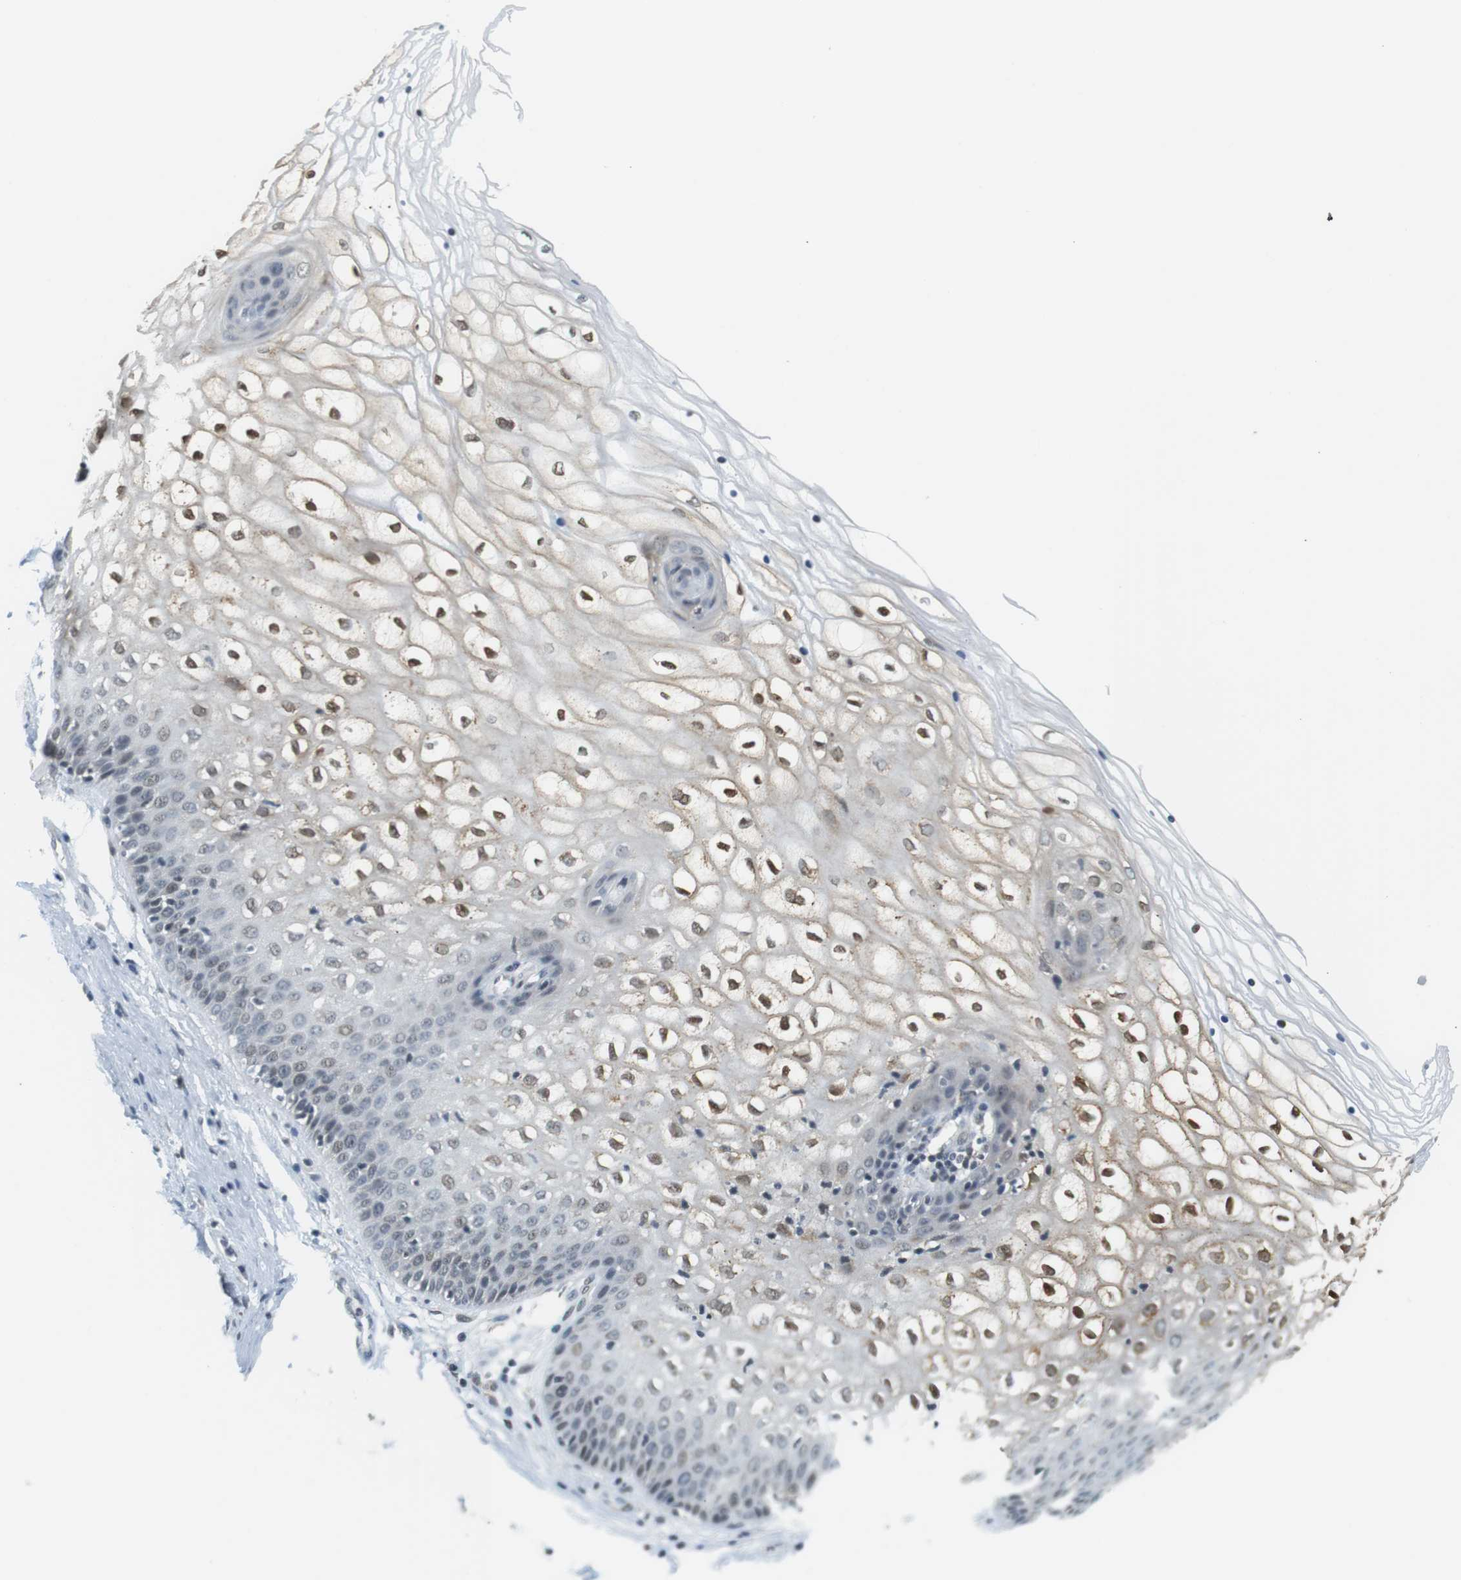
{"staining": {"intensity": "moderate", "quantity": "25%-75%", "location": "nuclear"}, "tissue": "vagina", "cell_type": "Squamous epithelial cells", "image_type": "normal", "snomed": [{"axis": "morphology", "description": "Normal tissue, NOS"}, {"axis": "topography", "description": "Vagina"}], "caption": "IHC image of unremarkable human vagina stained for a protein (brown), which reveals medium levels of moderate nuclear staining in approximately 25%-75% of squamous epithelial cells.", "gene": "RNF38", "patient": {"sex": "female", "age": 34}}